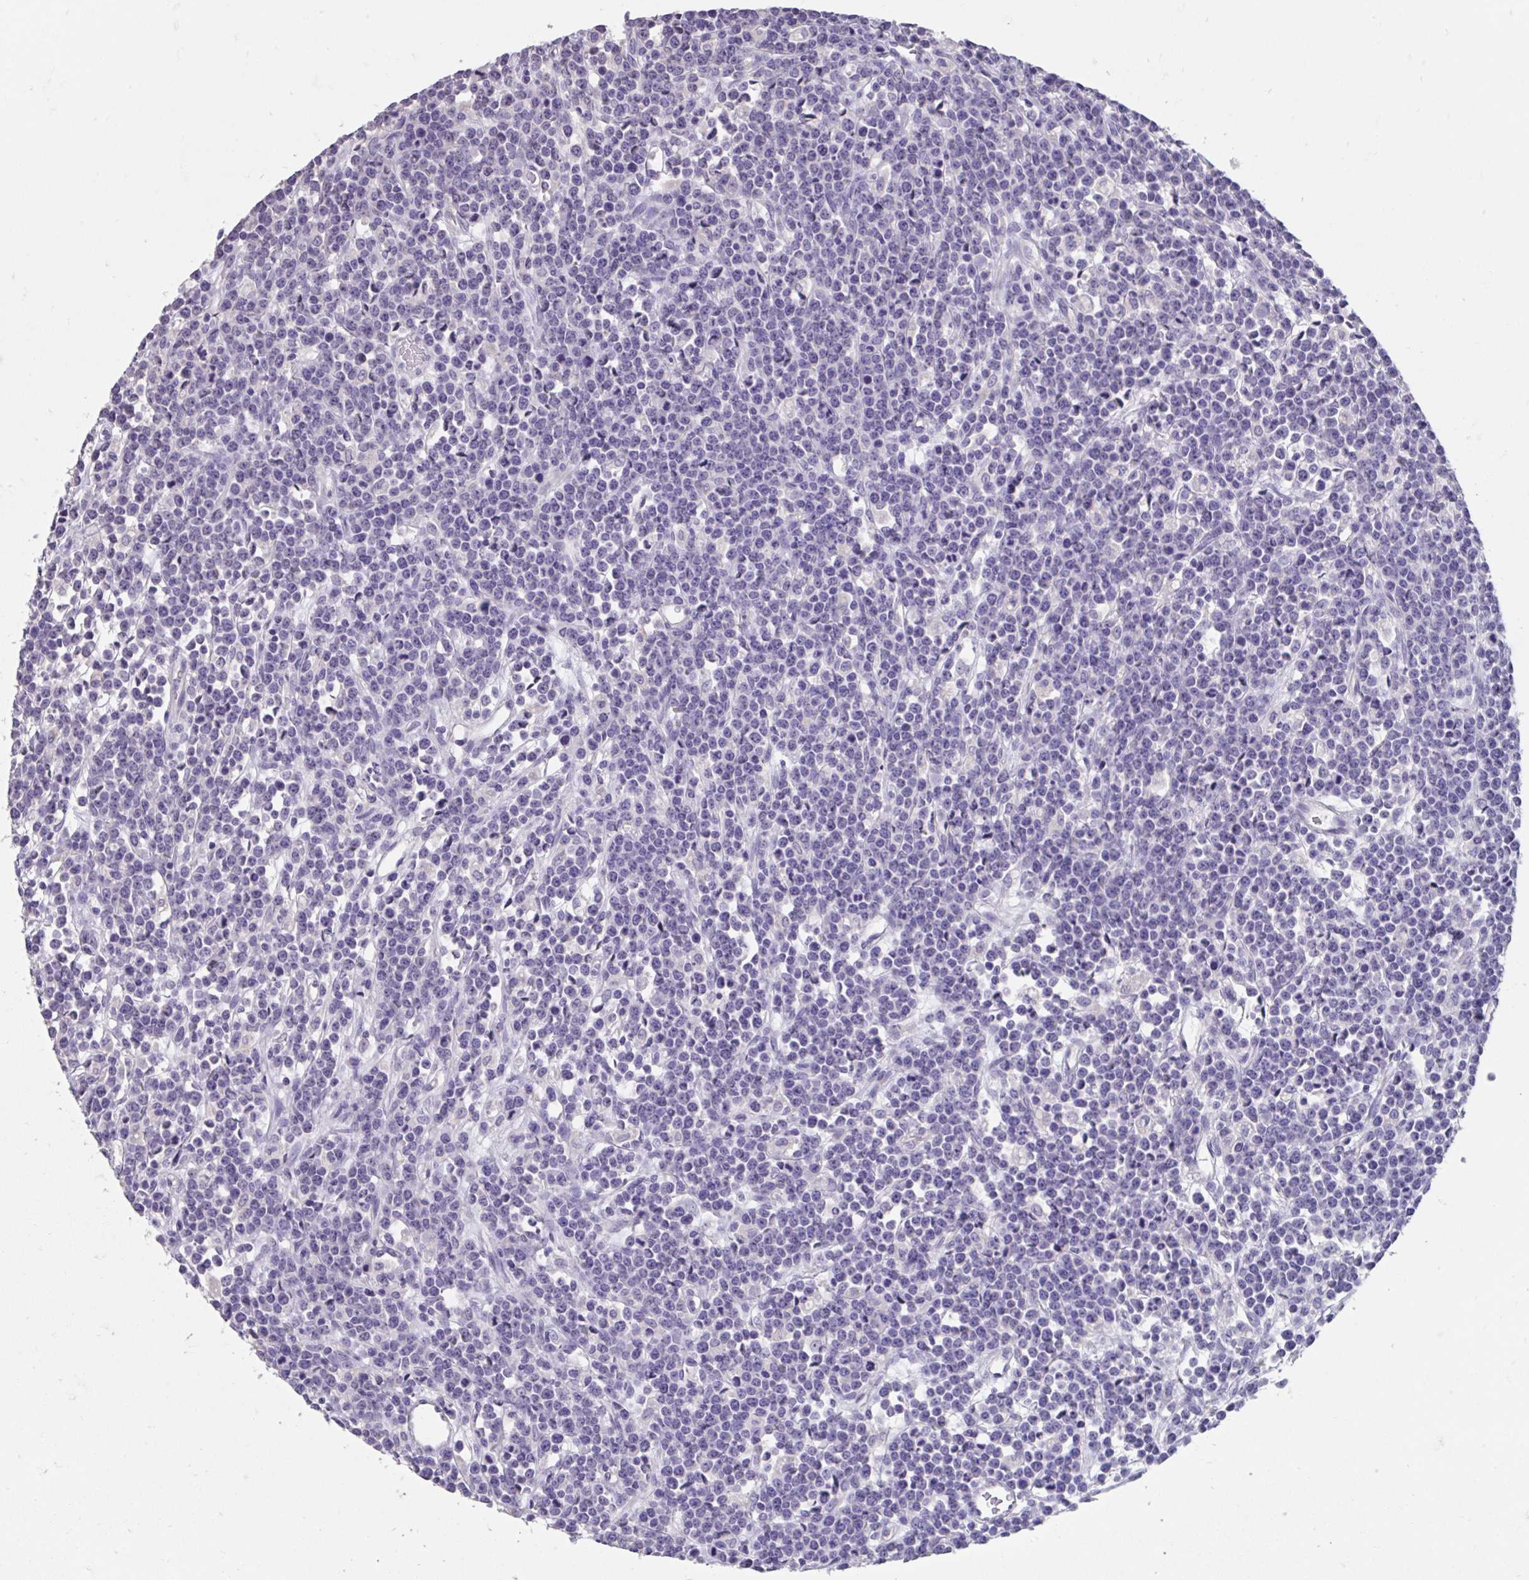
{"staining": {"intensity": "negative", "quantity": "none", "location": "none"}, "tissue": "lymphoma", "cell_type": "Tumor cells", "image_type": "cancer", "snomed": [{"axis": "morphology", "description": "Malignant lymphoma, non-Hodgkin's type, High grade"}, {"axis": "topography", "description": "Ovary"}], "caption": "There is no significant staining in tumor cells of malignant lymphoma, non-Hodgkin's type (high-grade).", "gene": "GPR162", "patient": {"sex": "female", "age": 56}}